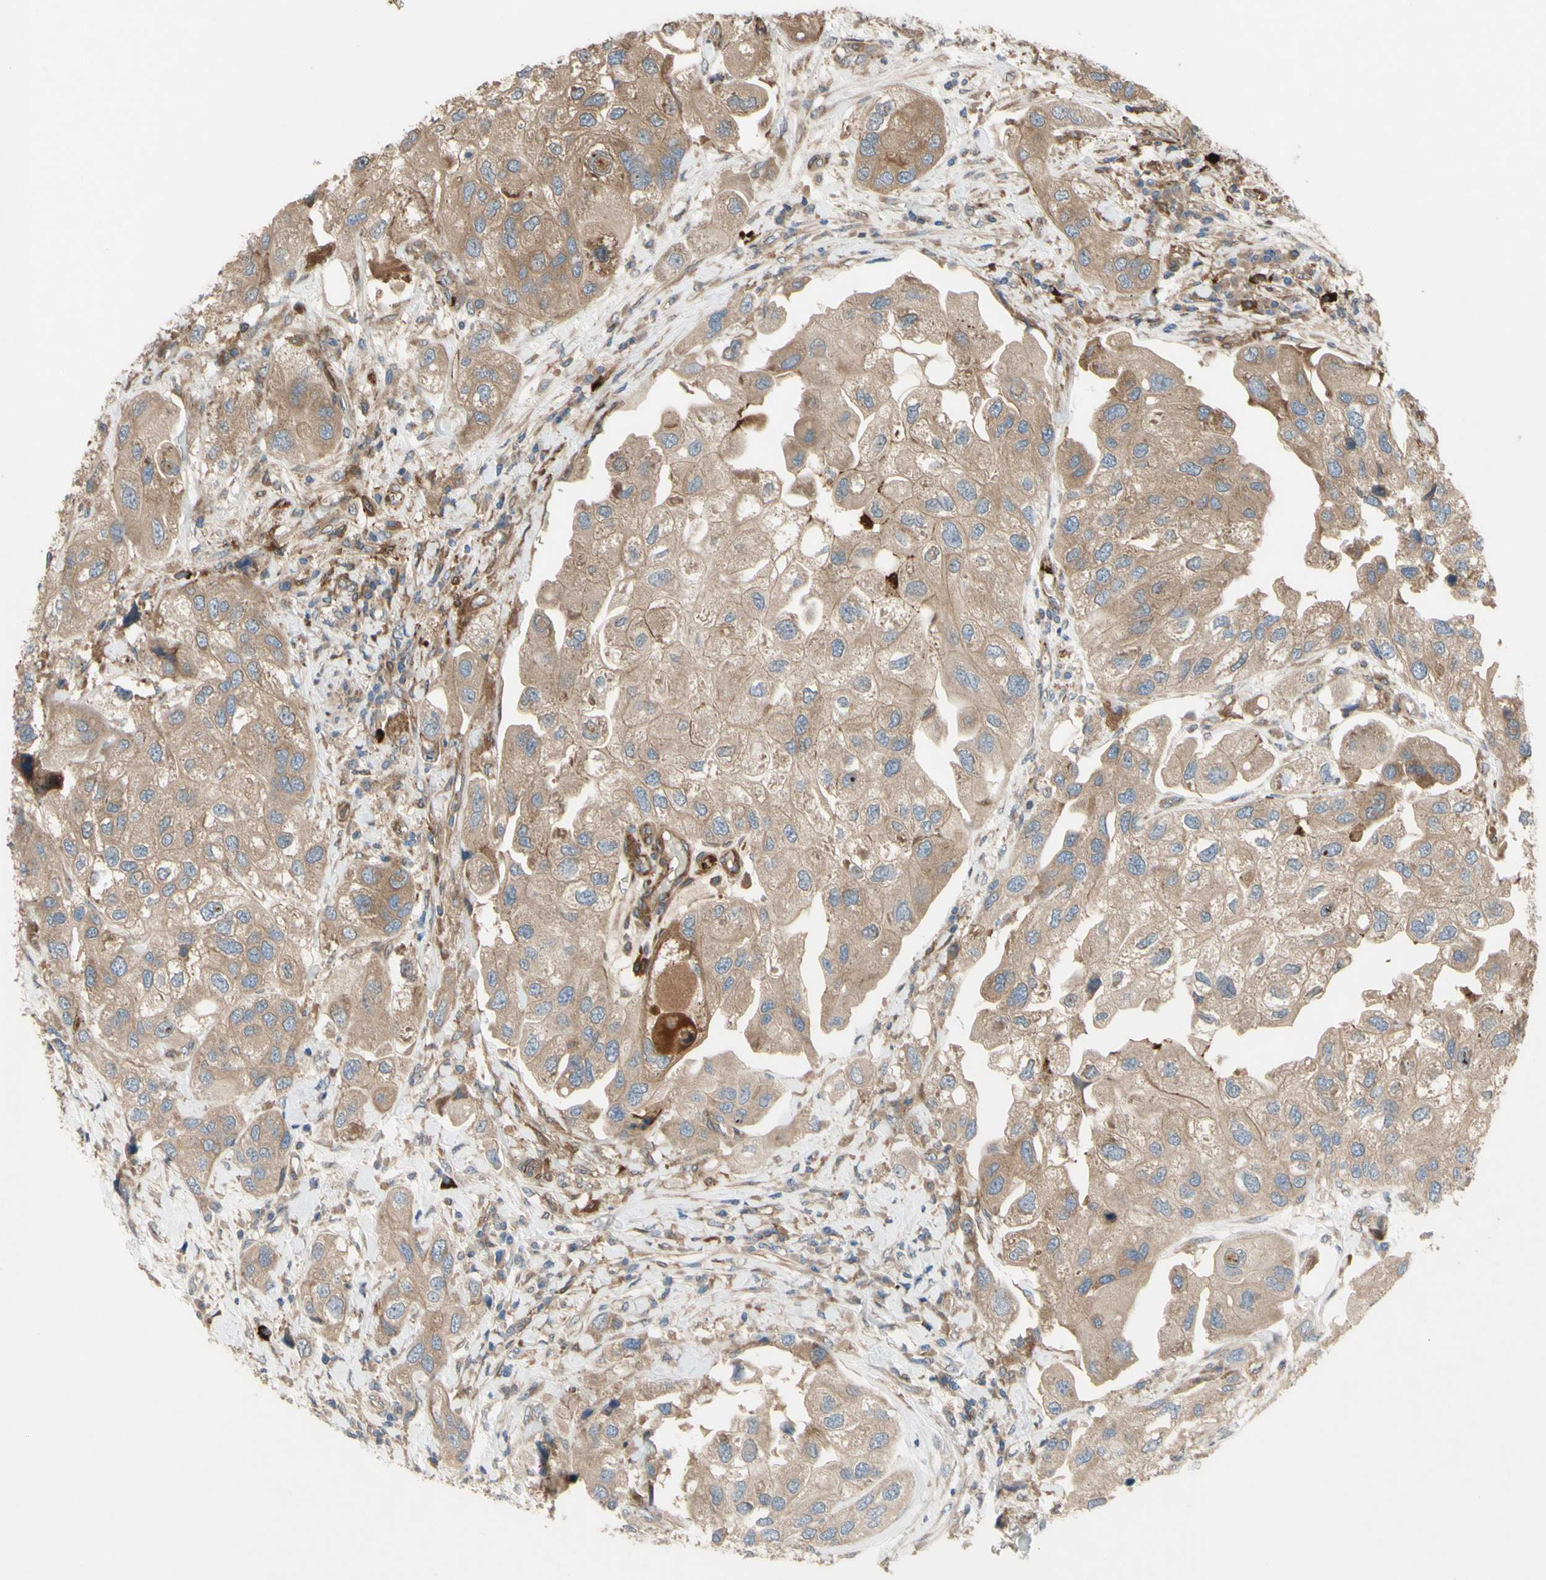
{"staining": {"intensity": "moderate", "quantity": ">75%", "location": "cytoplasmic/membranous"}, "tissue": "urothelial cancer", "cell_type": "Tumor cells", "image_type": "cancer", "snomed": [{"axis": "morphology", "description": "Urothelial carcinoma, High grade"}, {"axis": "topography", "description": "Urinary bladder"}], "caption": "The micrograph shows staining of urothelial carcinoma (high-grade), revealing moderate cytoplasmic/membranous protein staining (brown color) within tumor cells.", "gene": "SPTLC1", "patient": {"sex": "female", "age": 64}}